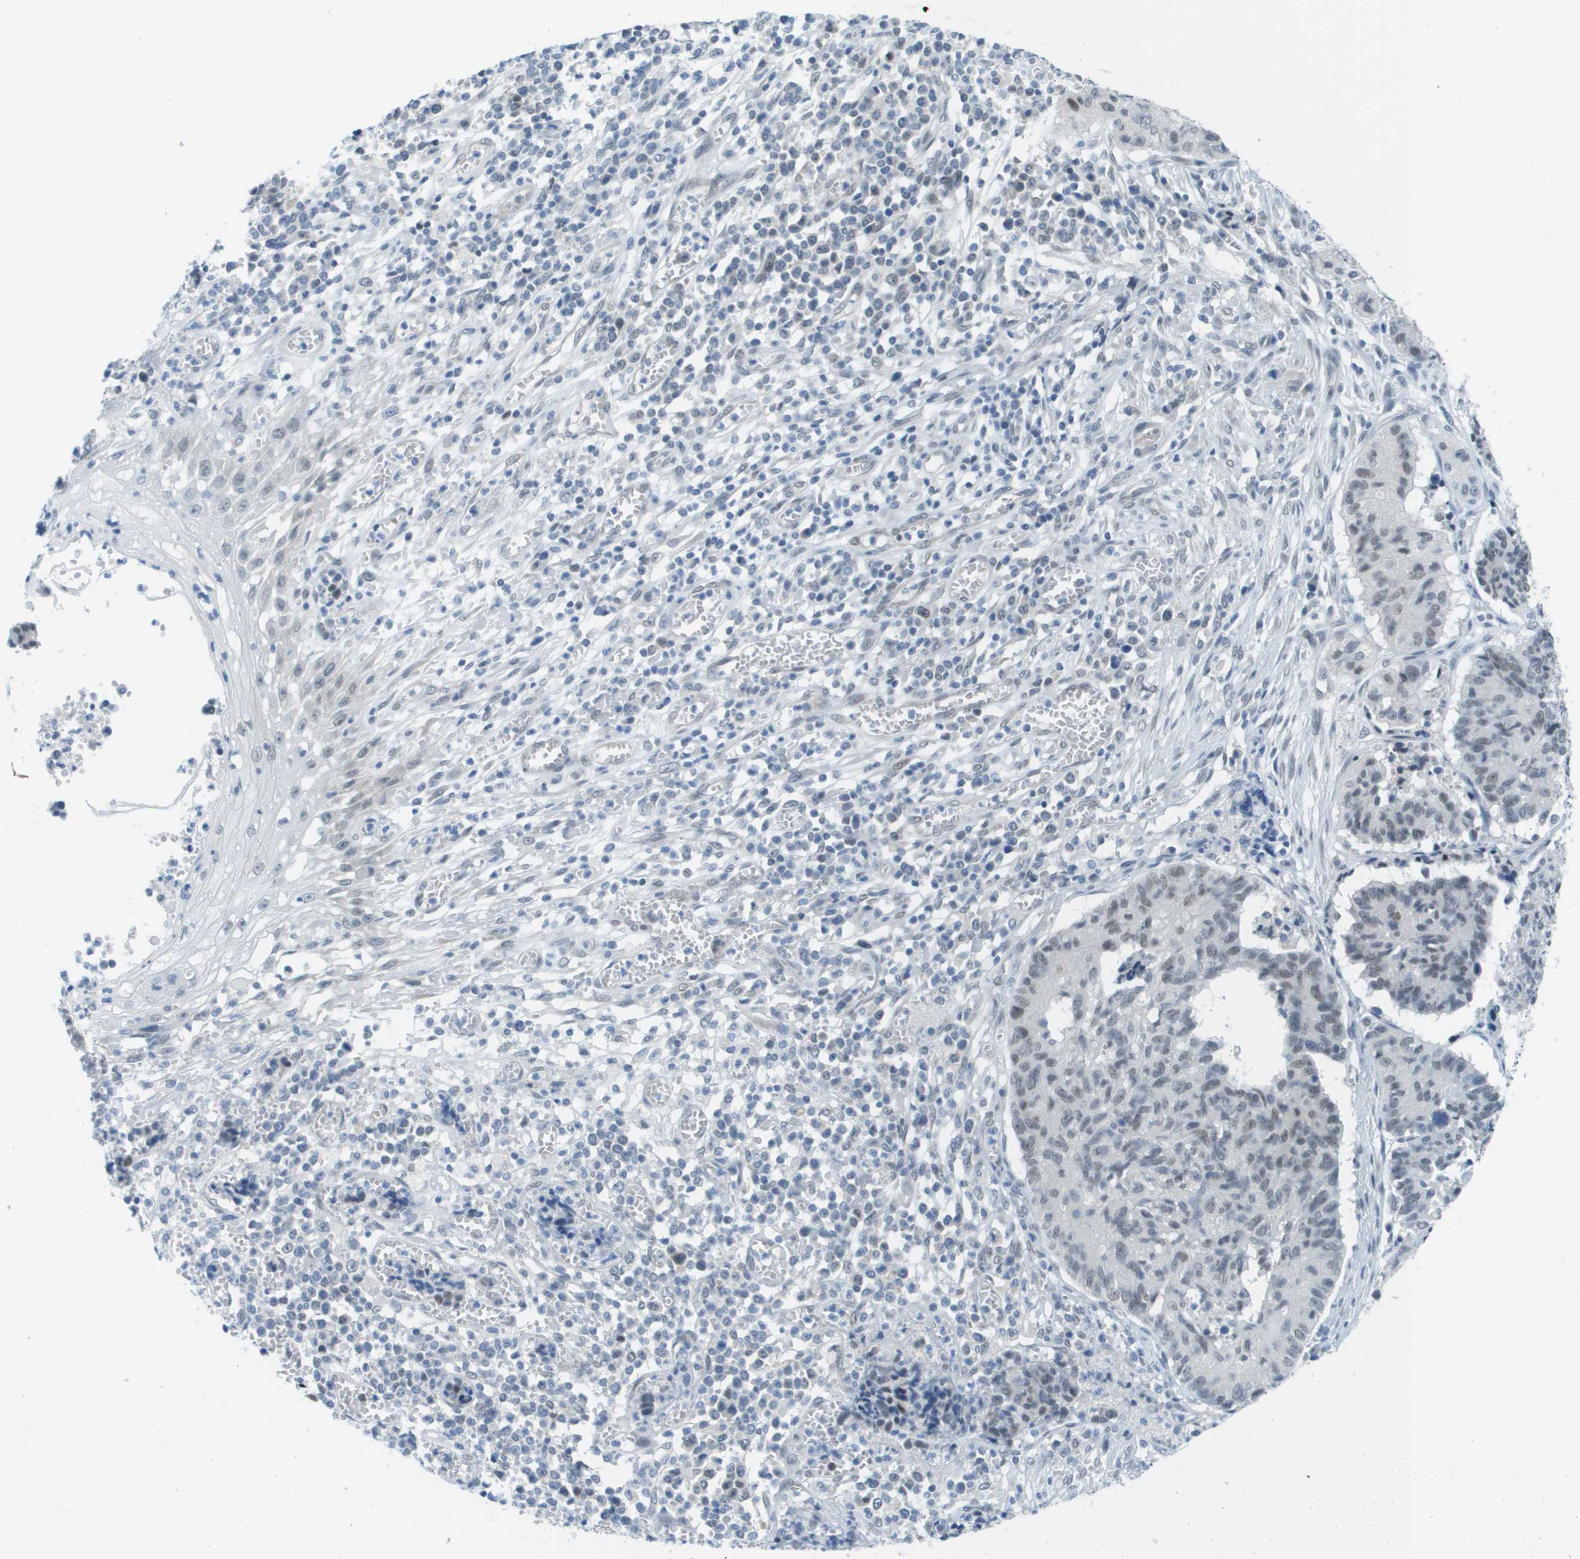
{"staining": {"intensity": "weak", "quantity": "<25%", "location": "nuclear"}, "tissue": "cervical cancer", "cell_type": "Tumor cells", "image_type": "cancer", "snomed": [{"axis": "morphology", "description": "Squamous cell carcinoma, NOS"}, {"axis": "topography", "description": "Cervix"}], "caption": "Tumor cells are negative for protein expression in human cervical cancer.", "gene": "ARID1B", "patient": {"sex": "female", "age": 35}}